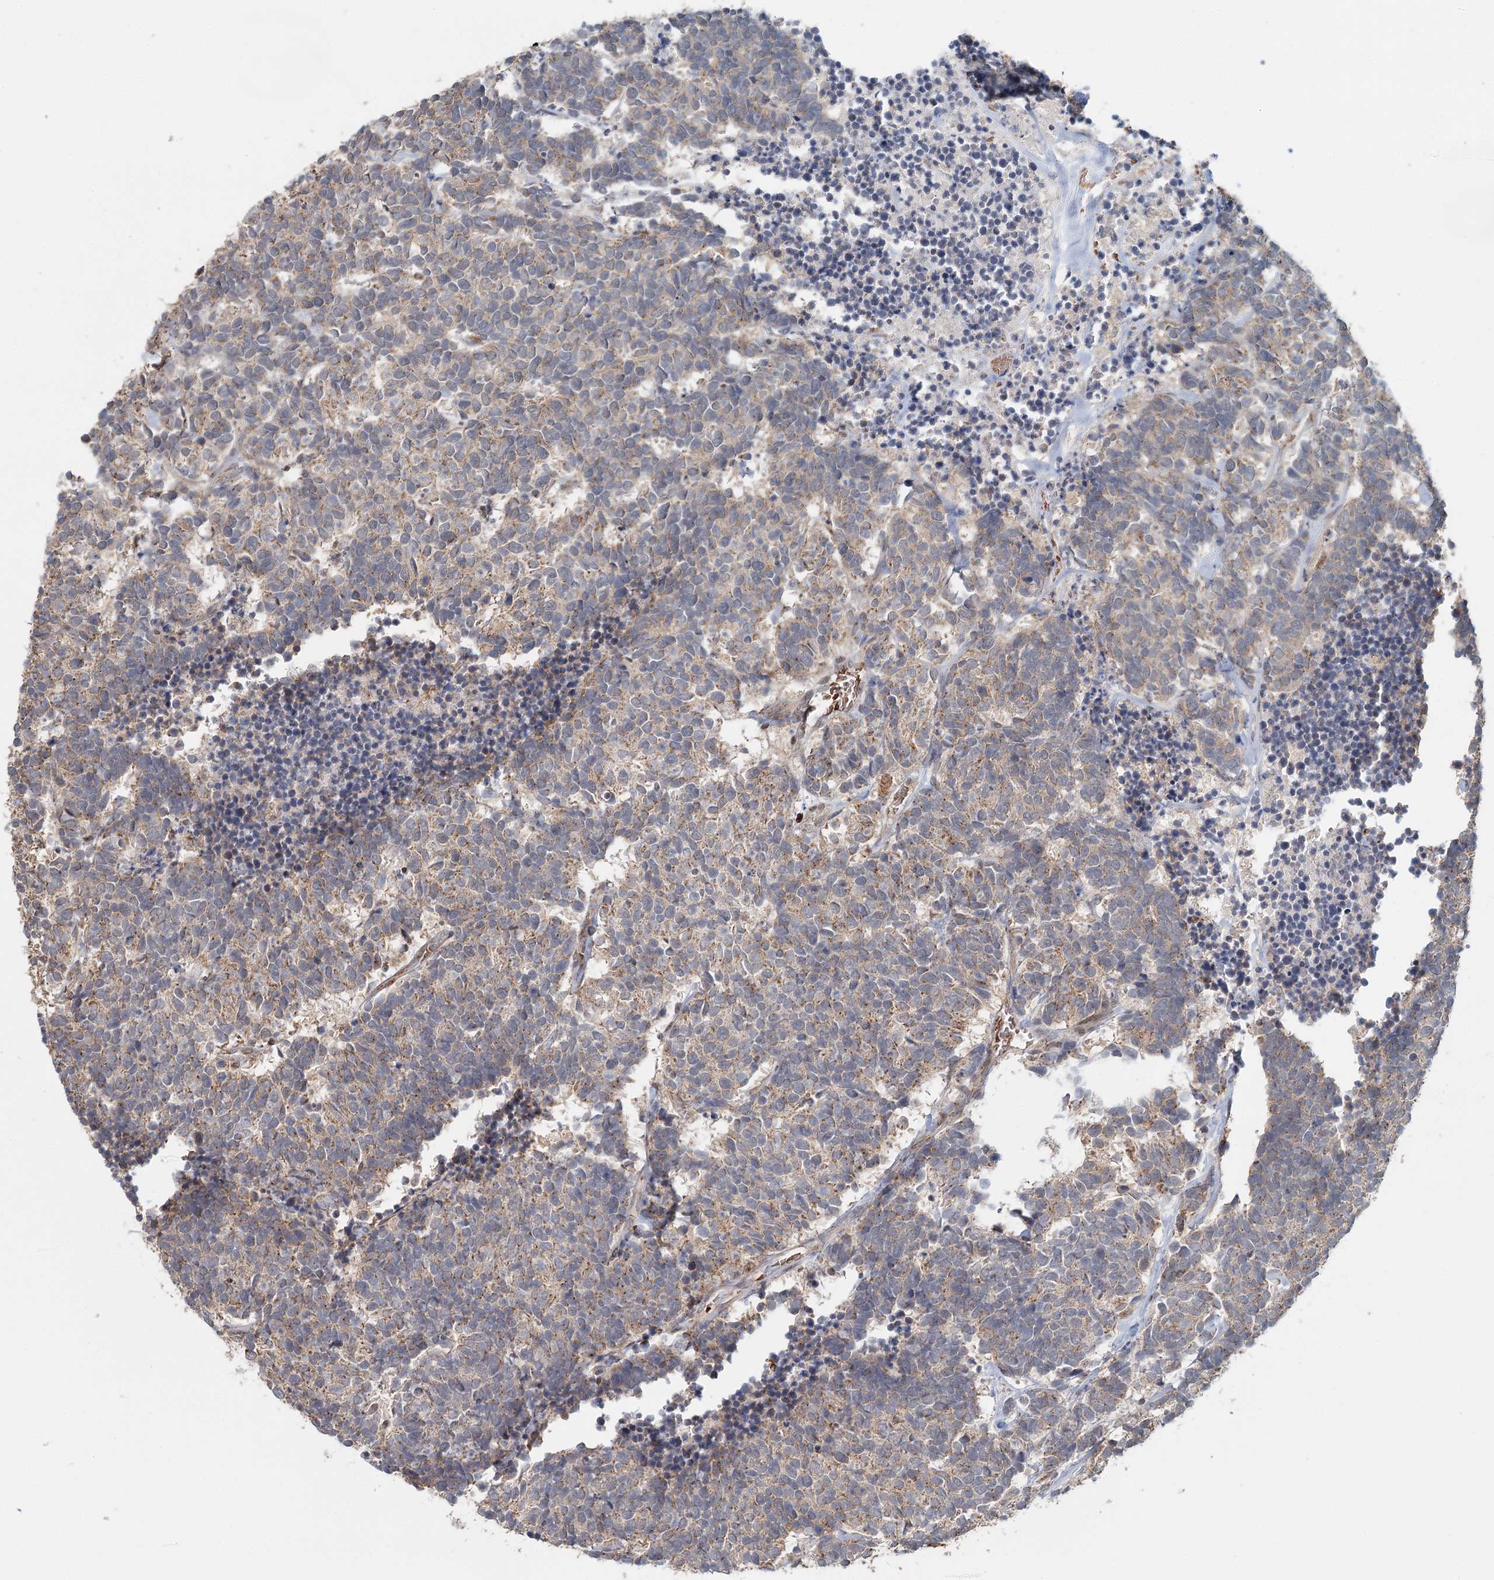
{"staining": {"intensity": "moderate", "quantity": "25%-75%", "location": "cytoplasmic/membranous"}, "tissue": "carcinoid", "cell_type": "Tumor cells", "image_type": "cancer", "snomed": [{"axis": "morphology", "description": "Carcinoma, NOS"}, {"axis": "morphology", "description": "Carcinoid, malignant, NOS"}, {"axis": "topography", "description": "Urinary bladder"}], "caption": "A medium amount of moderate cytoplasmic/membranous positivity is seen in approximately 25%-75% of tumor cells in carcinoid tissue.", "gene": "ADK", "patient": {"sex": "male", "age": 57}}